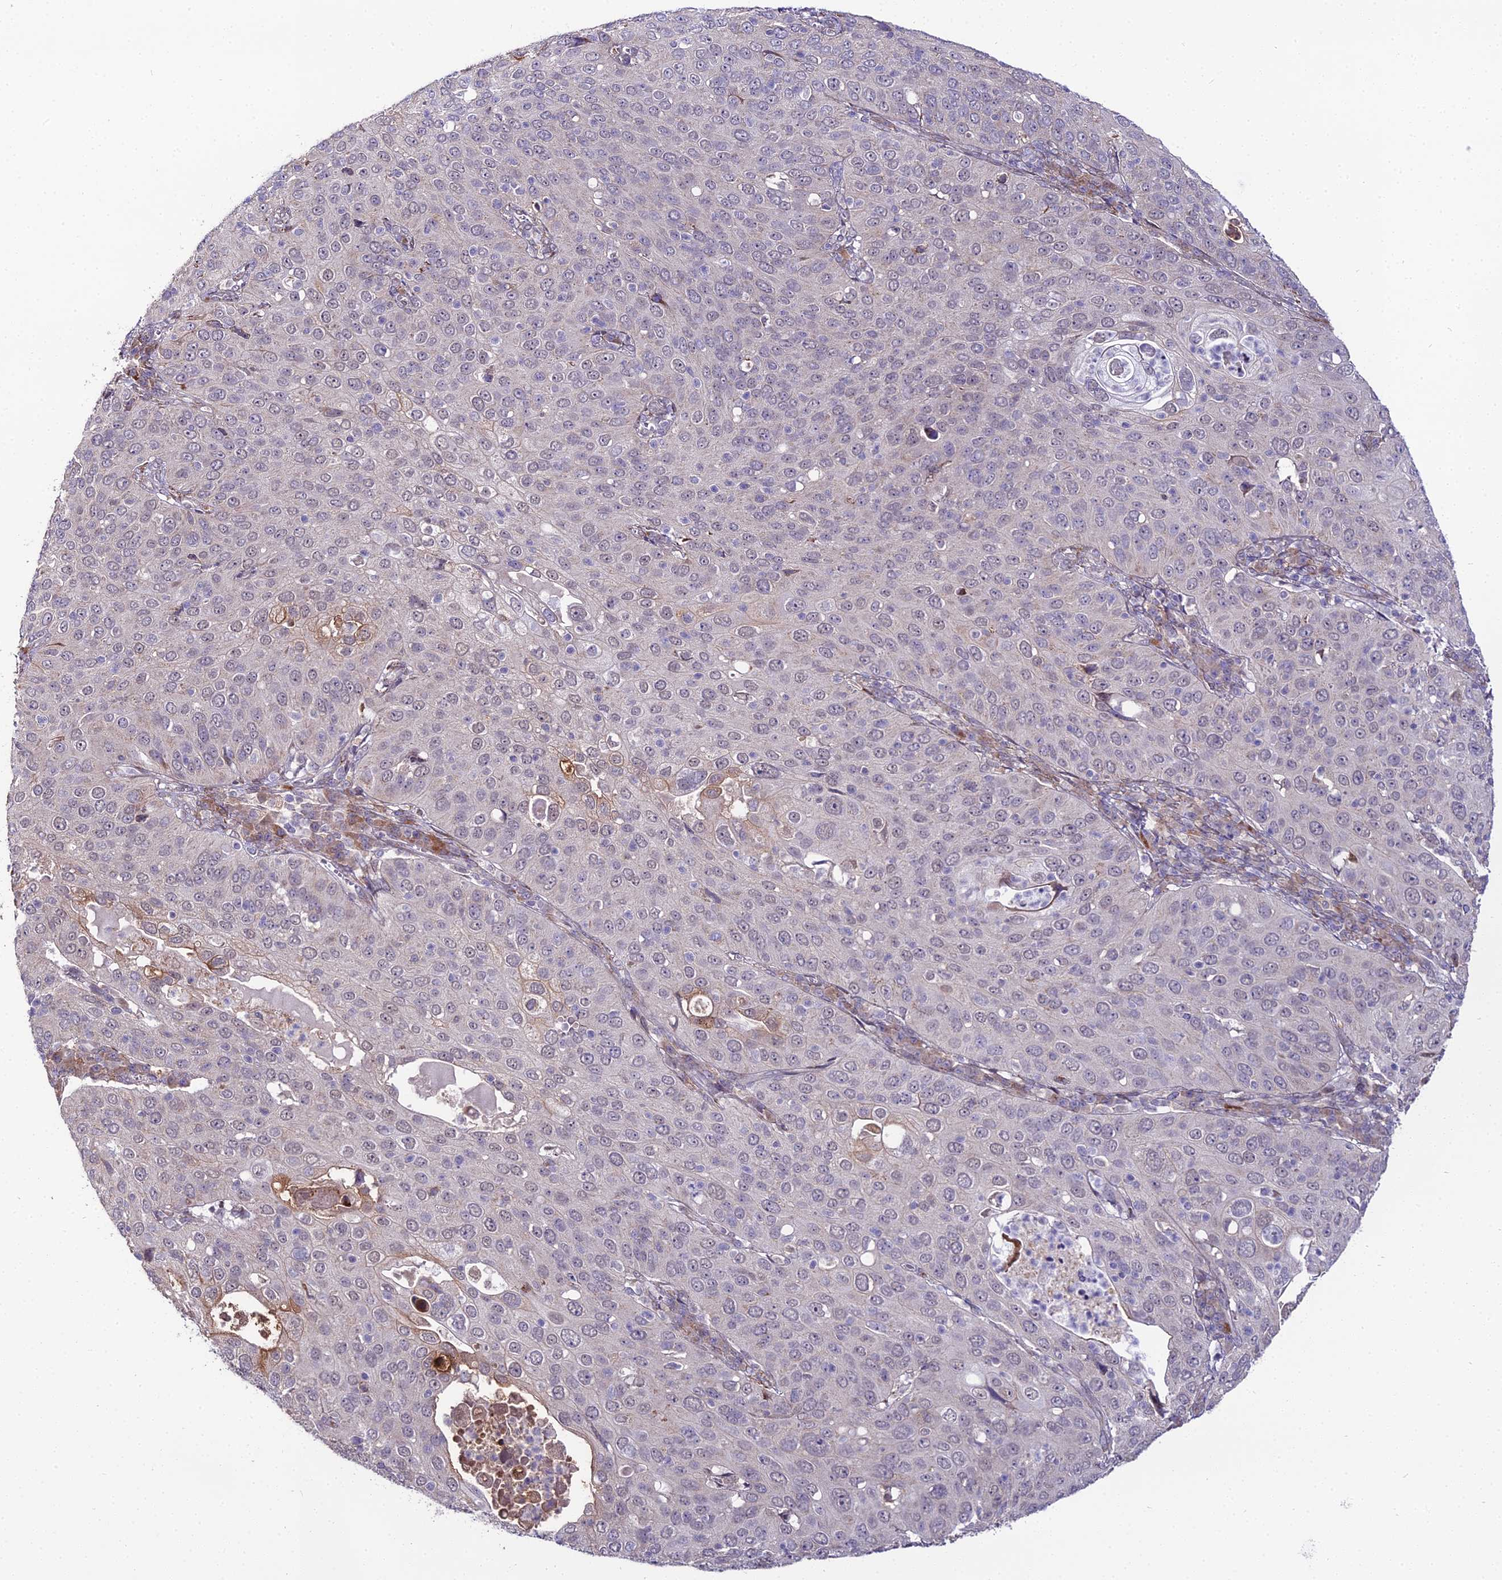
{"staining": {"intensity": "moderate", "quantity": "<25%", "location": "cytoplasmic/membranous"}, "tissue": "cervical cancer", "cell_type": "Tumor cells", "image_type": "cancer", "snomed": [{"axis": "morphology", "description": "Squamous cell carcinoma, NOS"}, {"axis": "topography", "description": "Cervix"}], "caption": "A micrograph showing moderate cytoplasmic/membranous positivity in about <25% of tumor cells in squamous cell carcinoma (cervical), as visualized by brown immunohistochemical staining.", "gene": "TROAP", "patient": {"sex": "female", "age": 36}}